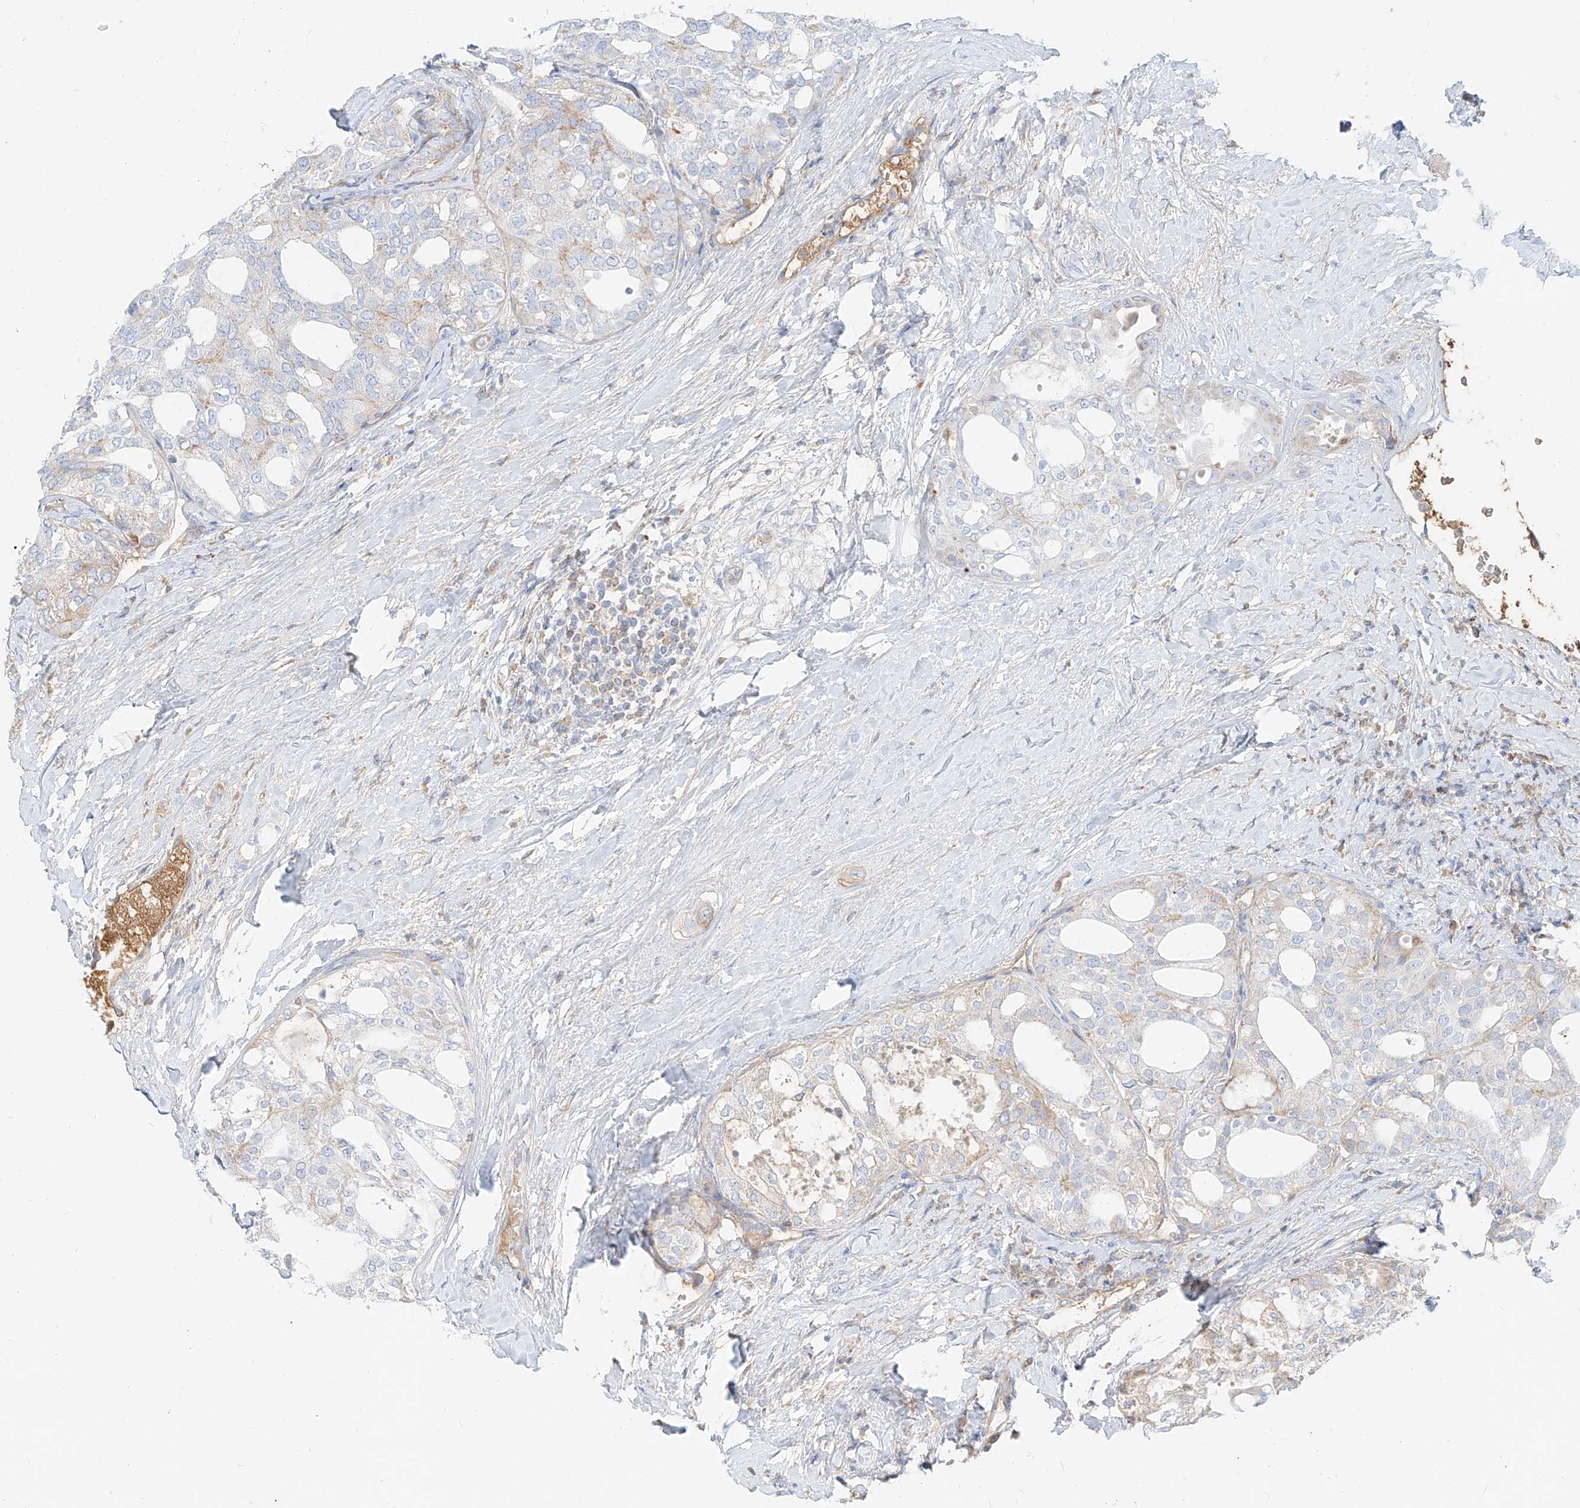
{"staining": {"intensity": "negative", "quantity": "none", "location": "none"}, "tissue": "thyroid cancer", "cell_type": "Tumor cells", "image_type": "cancer", "snomed": [{"axis": "morphology", "description": "Follicular adenoma carcinoma, NOS"}, {"axis": "topography", "description": "Thyroid gland"}], "caption": "Immunohistochemistry micrograph of neoplastic tissue: thyroid cancer (follicular adenoma carcinoma) stained with DAB reveals no significant protein staining in tumor cells.", "gene": "OCSTAMP", "patient": {"sex": "male", "age": 75}}